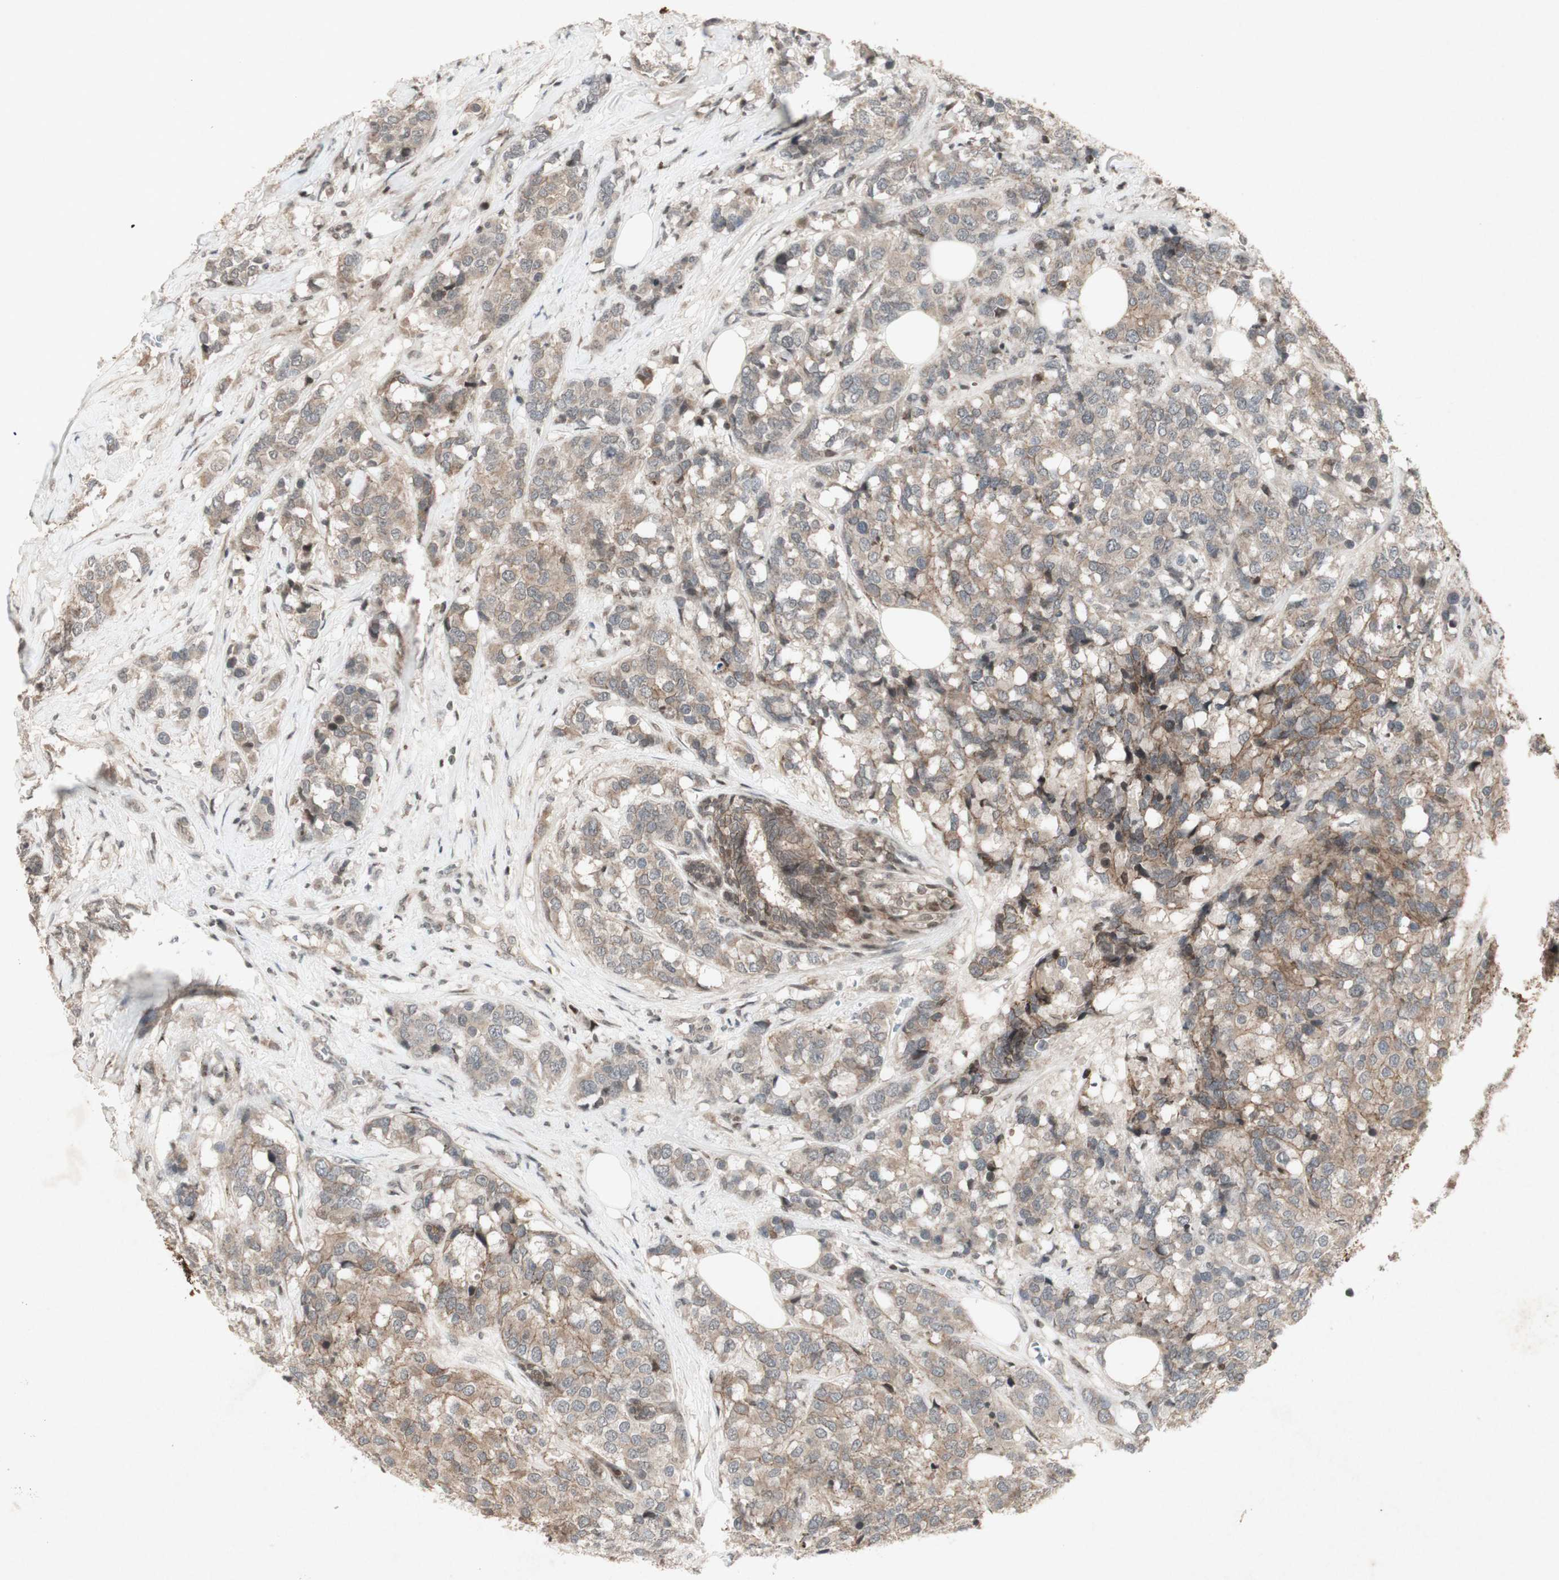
{"staining": {"intensity": "weak", "quantity": ">75%", "location": "cytoplasmic/membranous"}, "tissue": "breast cancer", "cell_type": "Tumor cells", "image_type": "cancer", "snomed": [{"axis": "morphology", "description": "Lobular carcinoma"}, {"axis": "topography", "description": "Breast"}], "caption": "IHC micrograph of neoplastic tissue: breast cancer (lobular carcinoma) stained using immunohistochemistry (IHC) reveals low levels of weak protein expression localized specifically in the cytoplasmic/membranous of tumor cells, appearing as a cytoplasmic/membranous brown color.", "gene": "PLXNA1", "patient": {"sex": "female", "age": 59}}